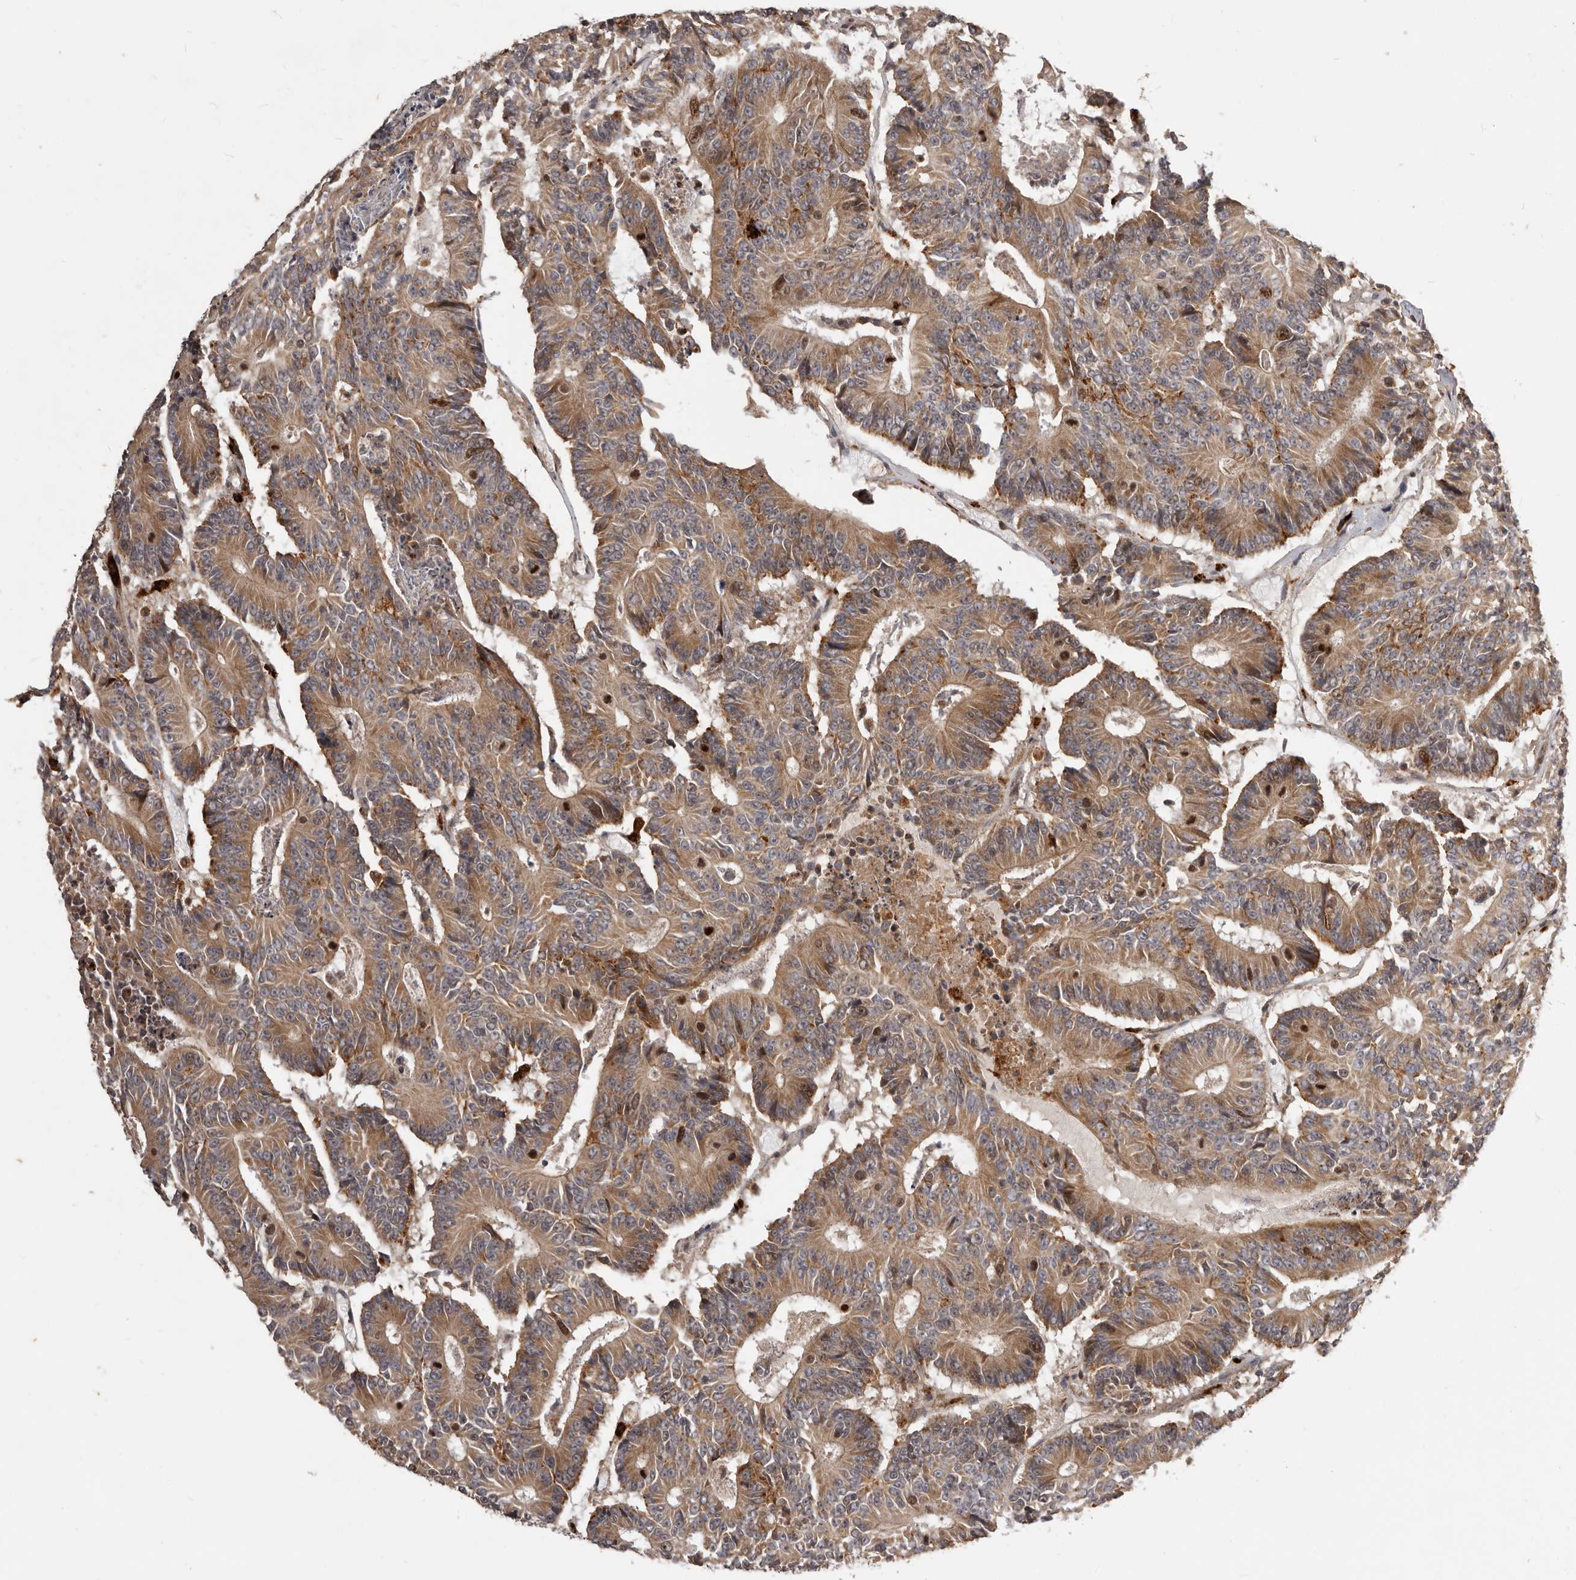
{"staining": {"intensity": "moderate", "quantity": ">75%", "location": "cytoplasmic/membranous"}, "tissue": "colorectal cancer", "cell_type": "Tumor cells", "image_type": "cancer", "snomed": [{"axis": "morphology", "description": "Adenocarcinoma, NOS"}, {"axis": "topography", "description": "Colon"}], "caption": "Immunohistochemistry (IHC) micrograph of neoplastic tissue: human colorectal adenocarcinoma stained using IHC reveals medium levels of moderate protein expression localized specifically in the cytoplasmic/membranous of tumor cells, appearing as a cytoplasmic/membranous brown color.", "gene": "RNF187", "patient": {"sex": "male", "age": 83}}